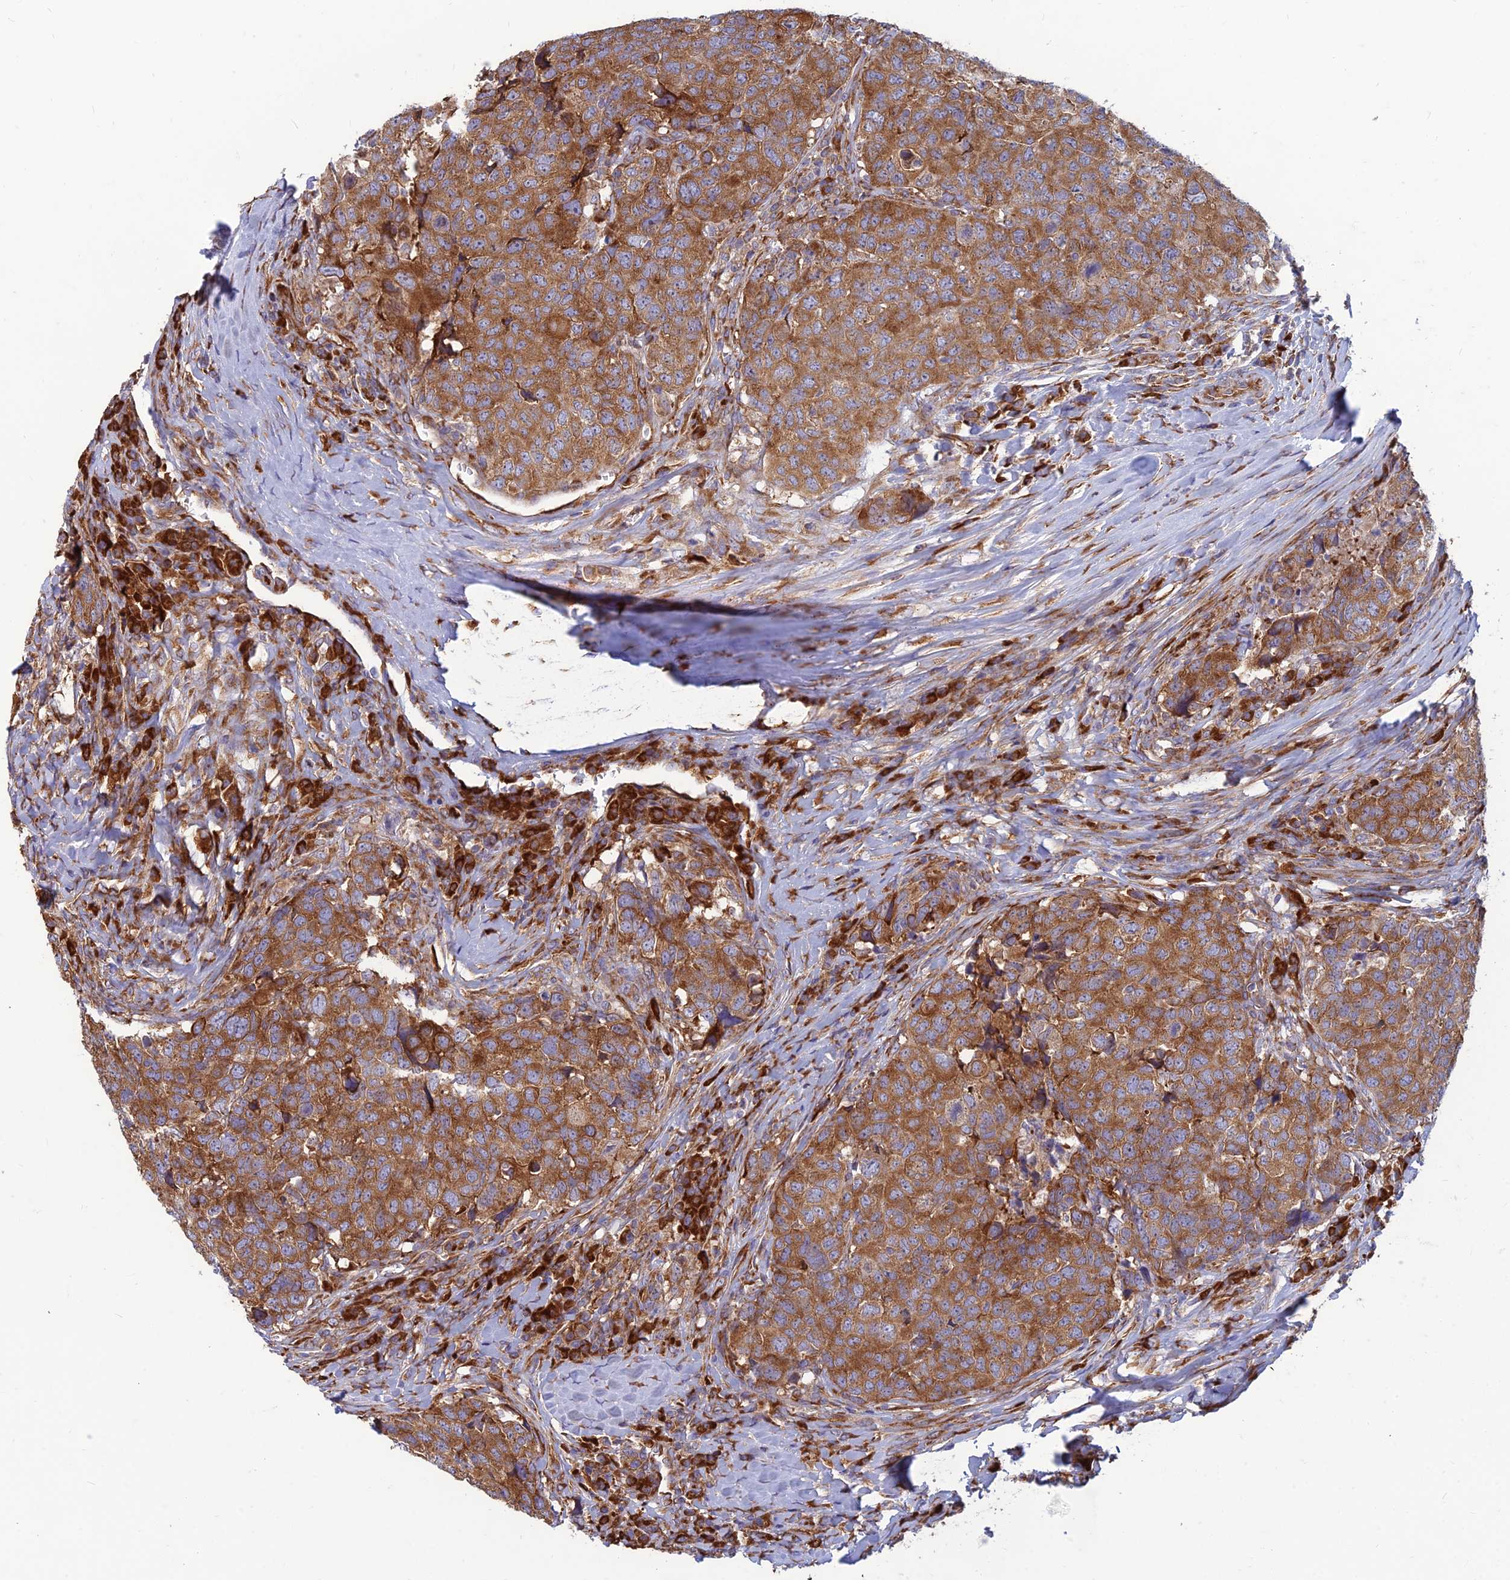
{"staining": {"intensity": "moderate", "quantity": ">75%", "location": "cytoplasmic/membranous"}, "tissue": "head and neck cancer", "cell_type": "Tumor cells", "image_type": "cancer", "snomed": [{"axis": "morphology", "description": "Squamous cell carcinoma, NOS"}, {"axis": "topography", "description": "Head-Neck"}], "caption": "Protein expression analysis of squamous cell carcinoma (head and neck) demonstrates moderate cytoplasmic/membranous positivity in approximately >75% of tumor cells.", "gene": "RPL17-C18orf32", "patient": {"sex": "male", "age": 66}}